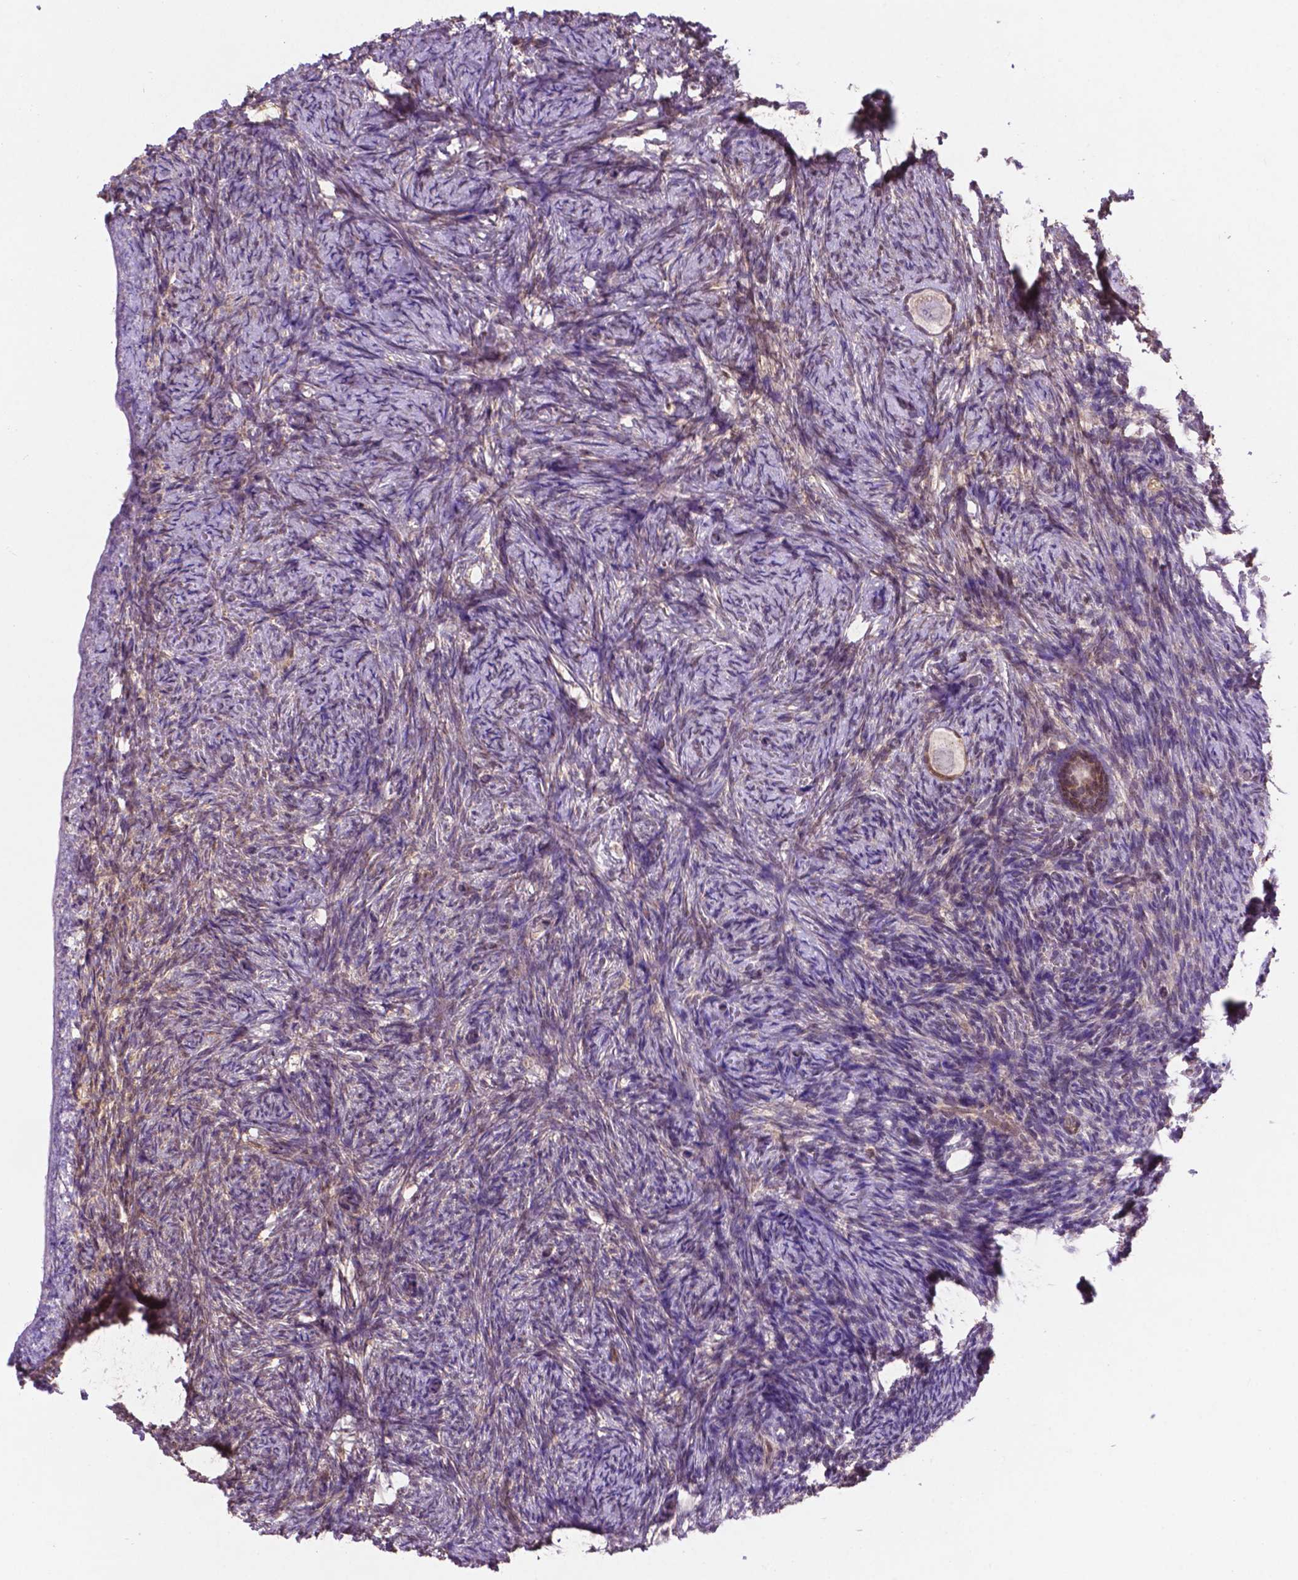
{"staining": {"intensity": "weak", "quantity": "25%-75%", "location": "cytoplasmic/membranous,nuclear"}, "tissue": "ovary", "cell_type": "Follicle cells", "image_type": "normal", "snomed": [{"axis": "morphology", "description": "Normal tissue, NOS"}, {"axis": "topography", "description": "Ovary"}], "caption": "Unremarkable ovary displays weak cytoplasmic/membranous,nuclear positivity in about 25%-75% of follicle cells, visualized by immunohistochemistry.", "gene": "UBE2L6", "patient": {"sex": "female", "age": 34}}